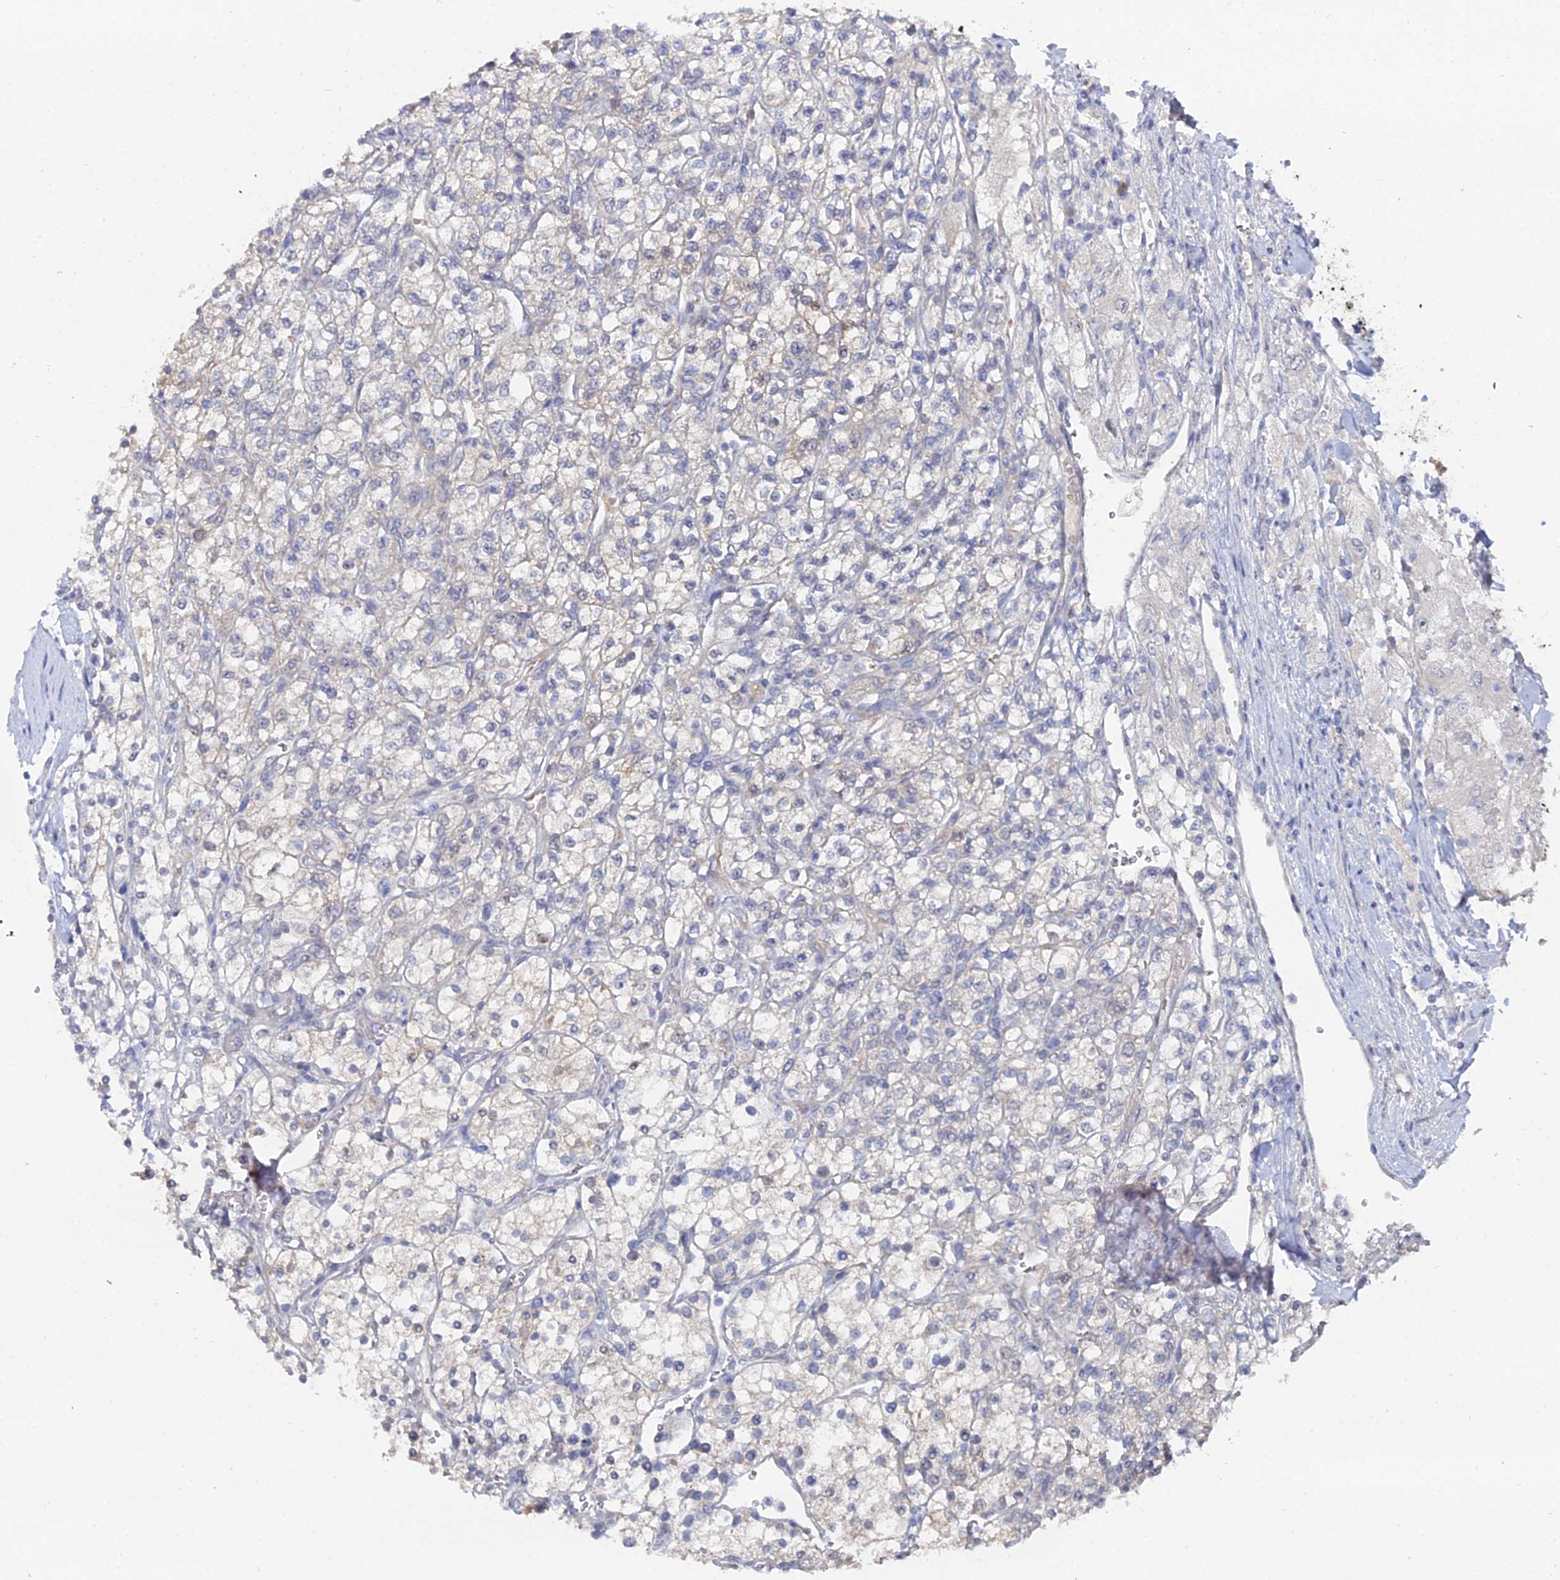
{"staining": {"intensity": "negative", "quantity": "none", "location": "none"}, "tissue": "renal cancer", "cell_type": "Tumor cells", "image_type": "cancer", "snomed": [{"axis": "morphology", "description": "Adenocarcinoma, NOS"}, {"axis": "topography", "description": "Kidney"}], "caption": "This micrograph is of renal adenocarcinoma stained with immunohistochemistry (IHC) to label a protein in brown with the nuclei are counter-stained blue. There is no staining in tumor cells.", "gene": "THAP4", "patient": {"sex": "male", "age": 80}}